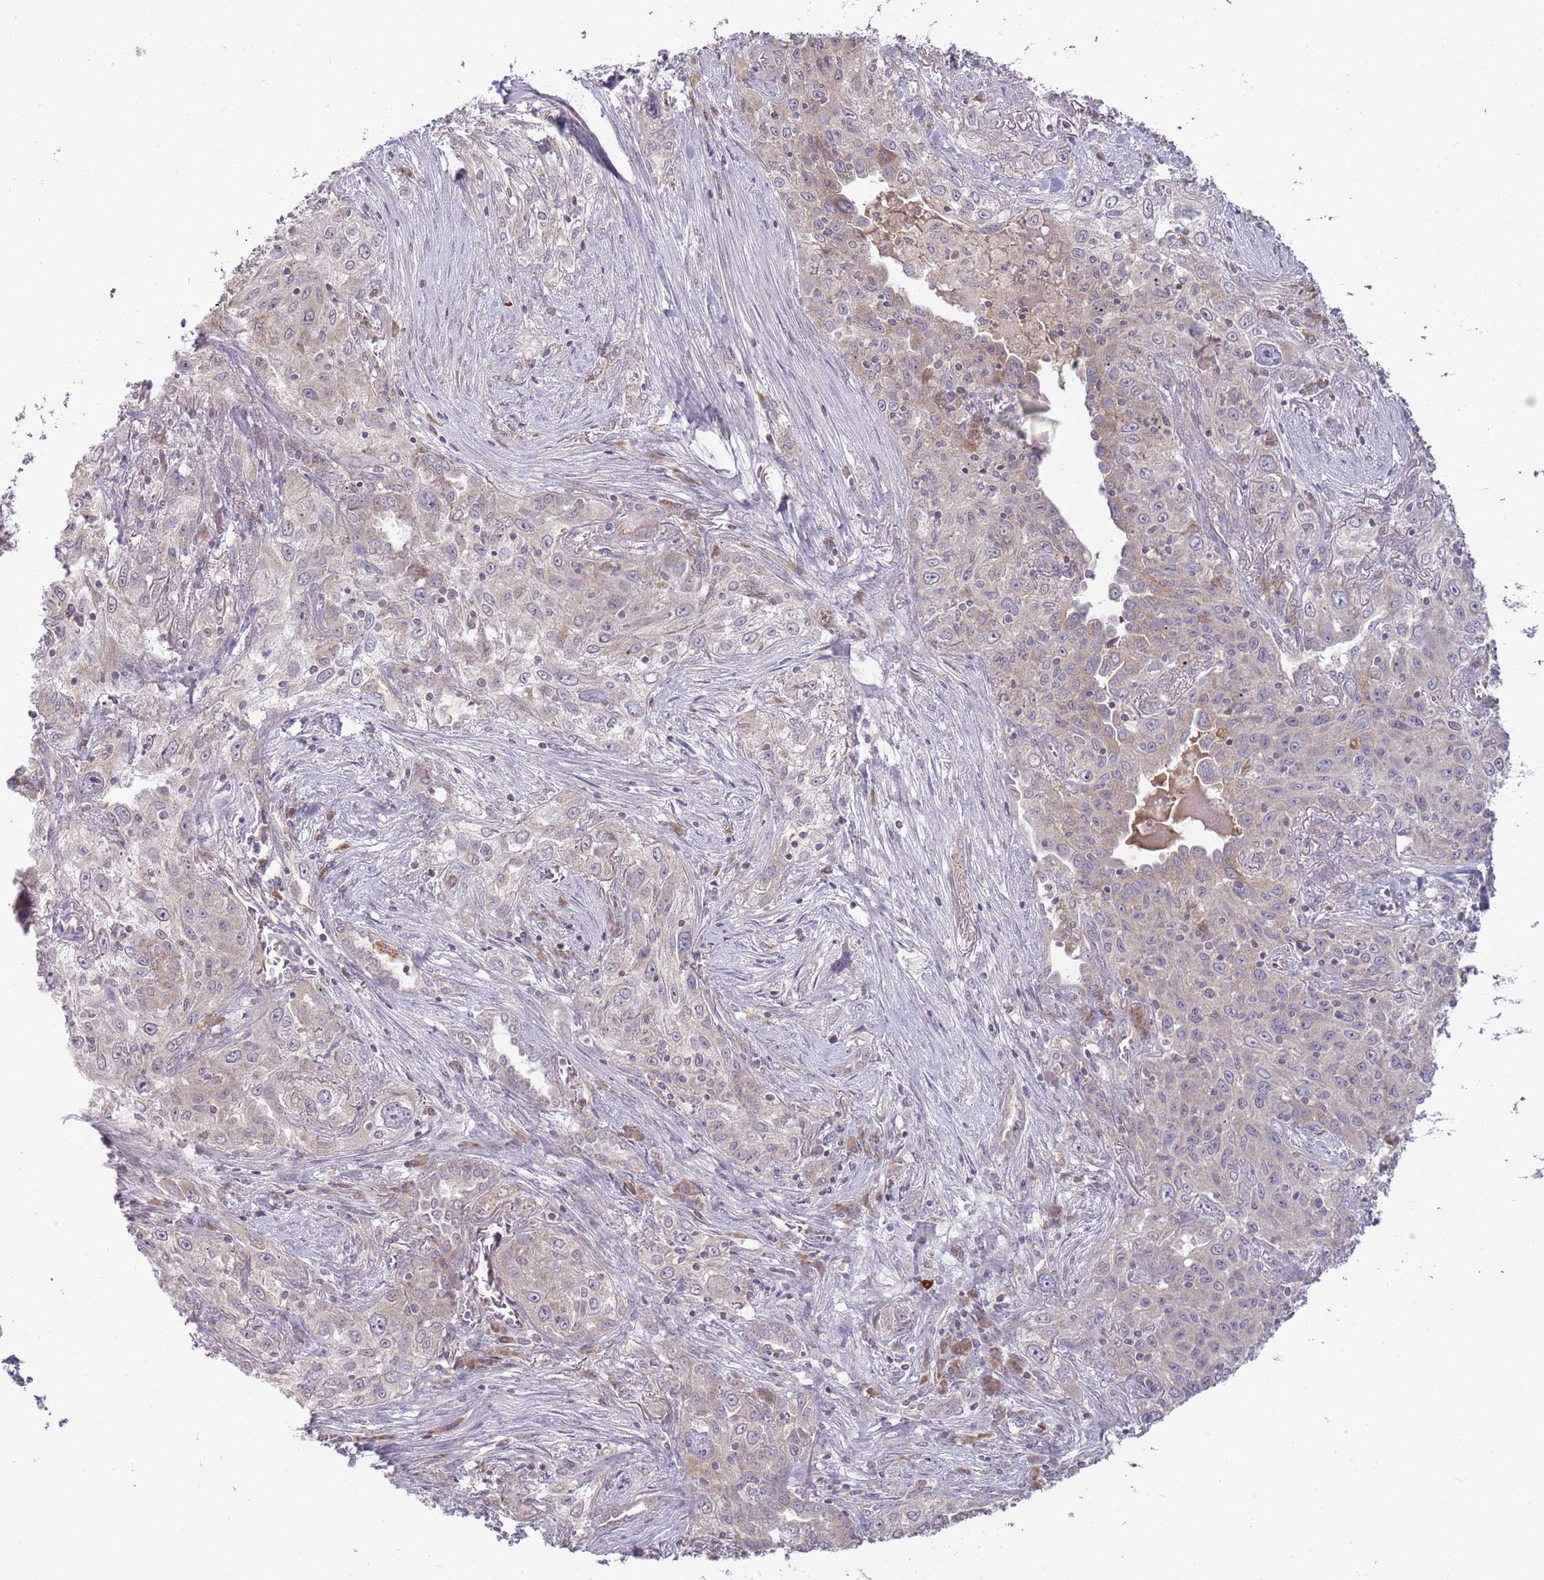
{"staining": {"intensity": "negative", "quantity": "none", "location": "none"}, "tissue": "lung cancer", "cell_type": "Tumor cells", "image_type": "cancer", "snomed": [{"axis": "morphology", "description": "Squamous cell carcinoma, NOS"}, {"axis": "topography", "description": "Lung"}], "caption": "The photomicrograph displays no staining of tumor cells in lung squamous cell carcinoma.", "gene": "SKOR2", "patient": {"sex": "female", "age": 69}}